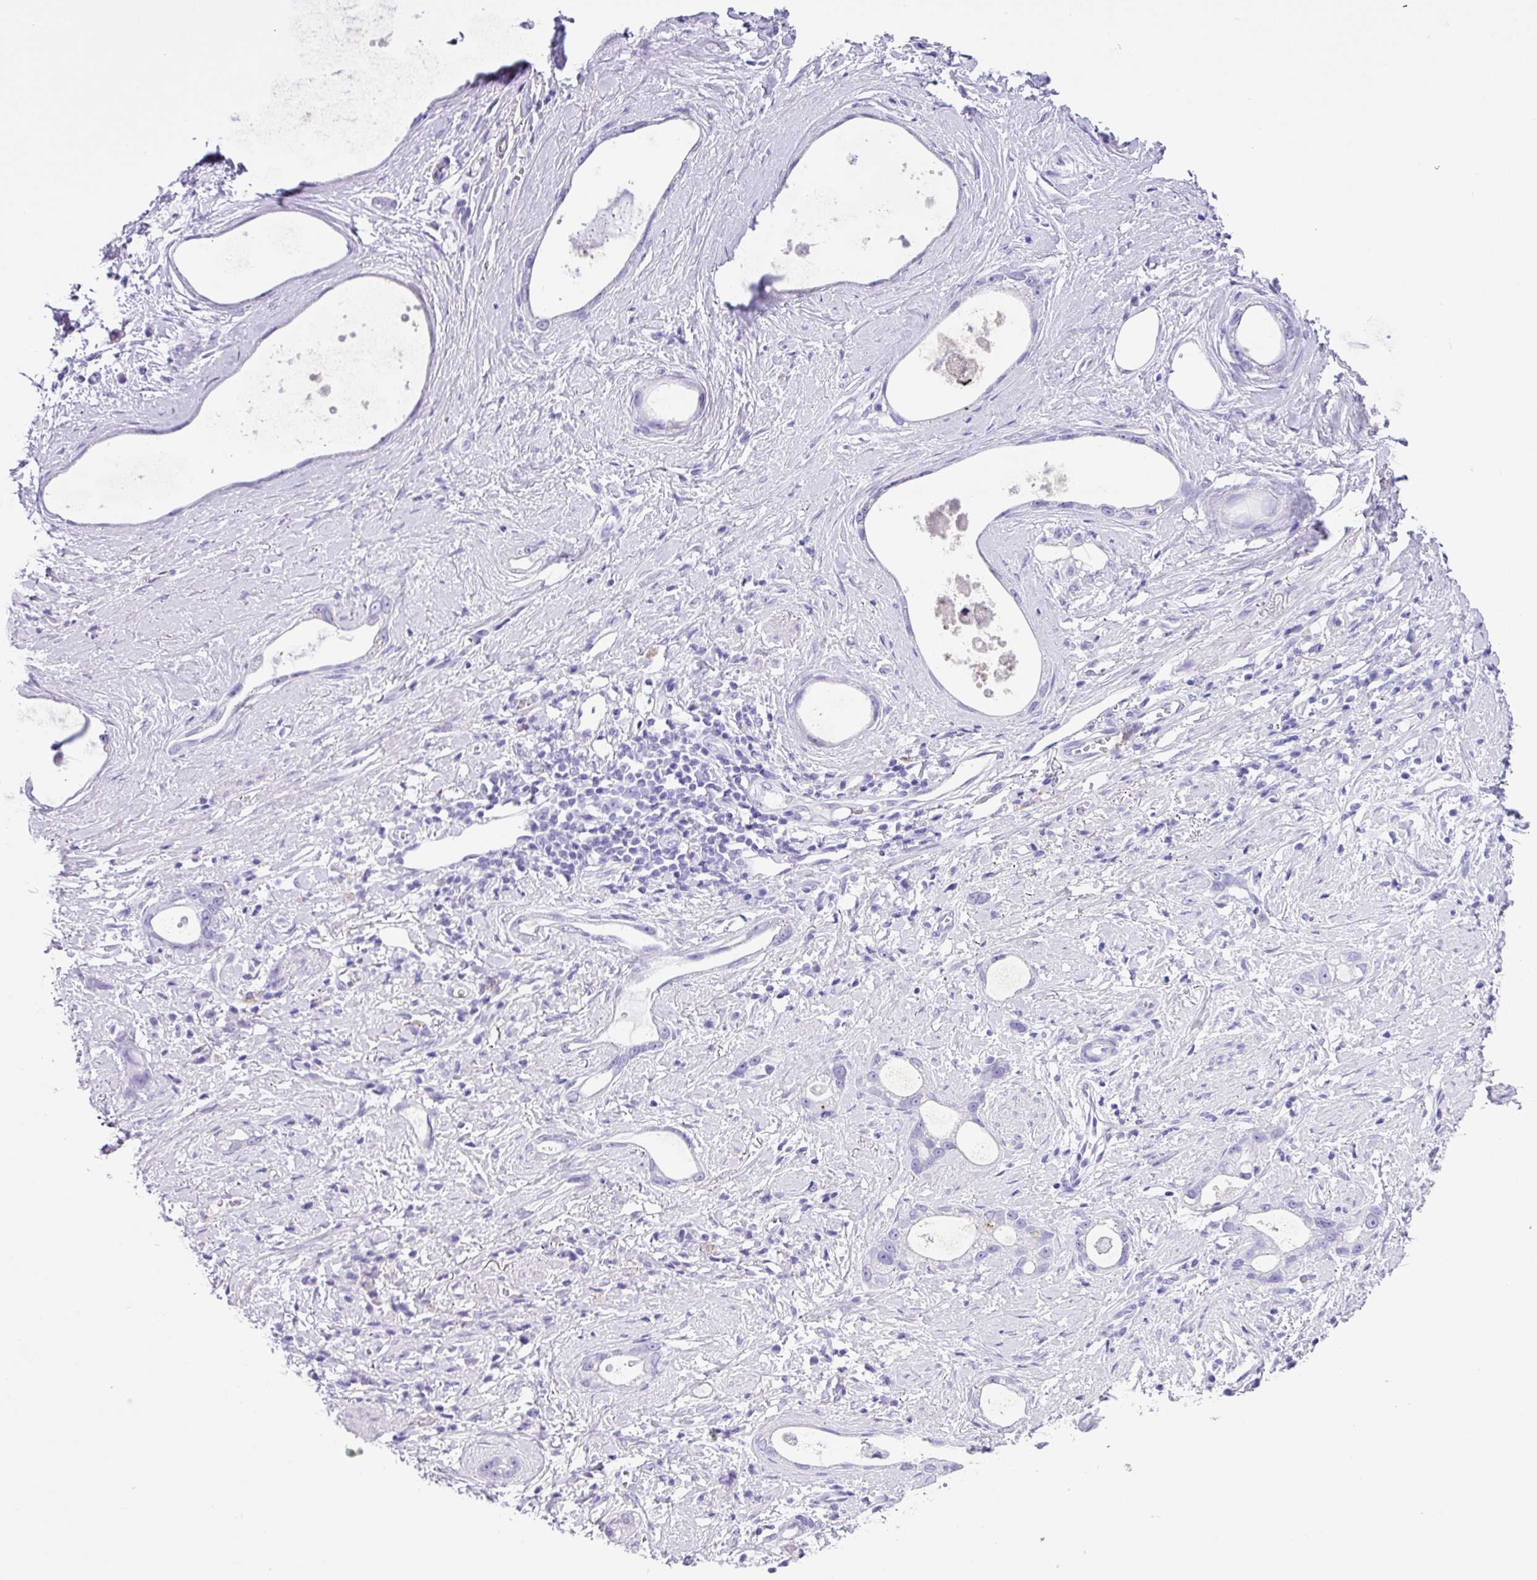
{"staining": {"intensity": "negative", "quantity": "none", "location": "none"}, "tissue": "stomach cancer", "cell_type": "Tumor cells", "image_type": "cancer", "snomed": [{"axis": "morphology", "description": "Adenocarcinoma, NOS"}, {"axis": "topography", "description": "Stomach"}], "caption": "The immunohistochemistry histopathology image has no significant expression in tumor cells of stomach cancer (adenocarcinoma) tissue.", "gene": "ZG16", "patient": {"sex": "male", "age": 55}}